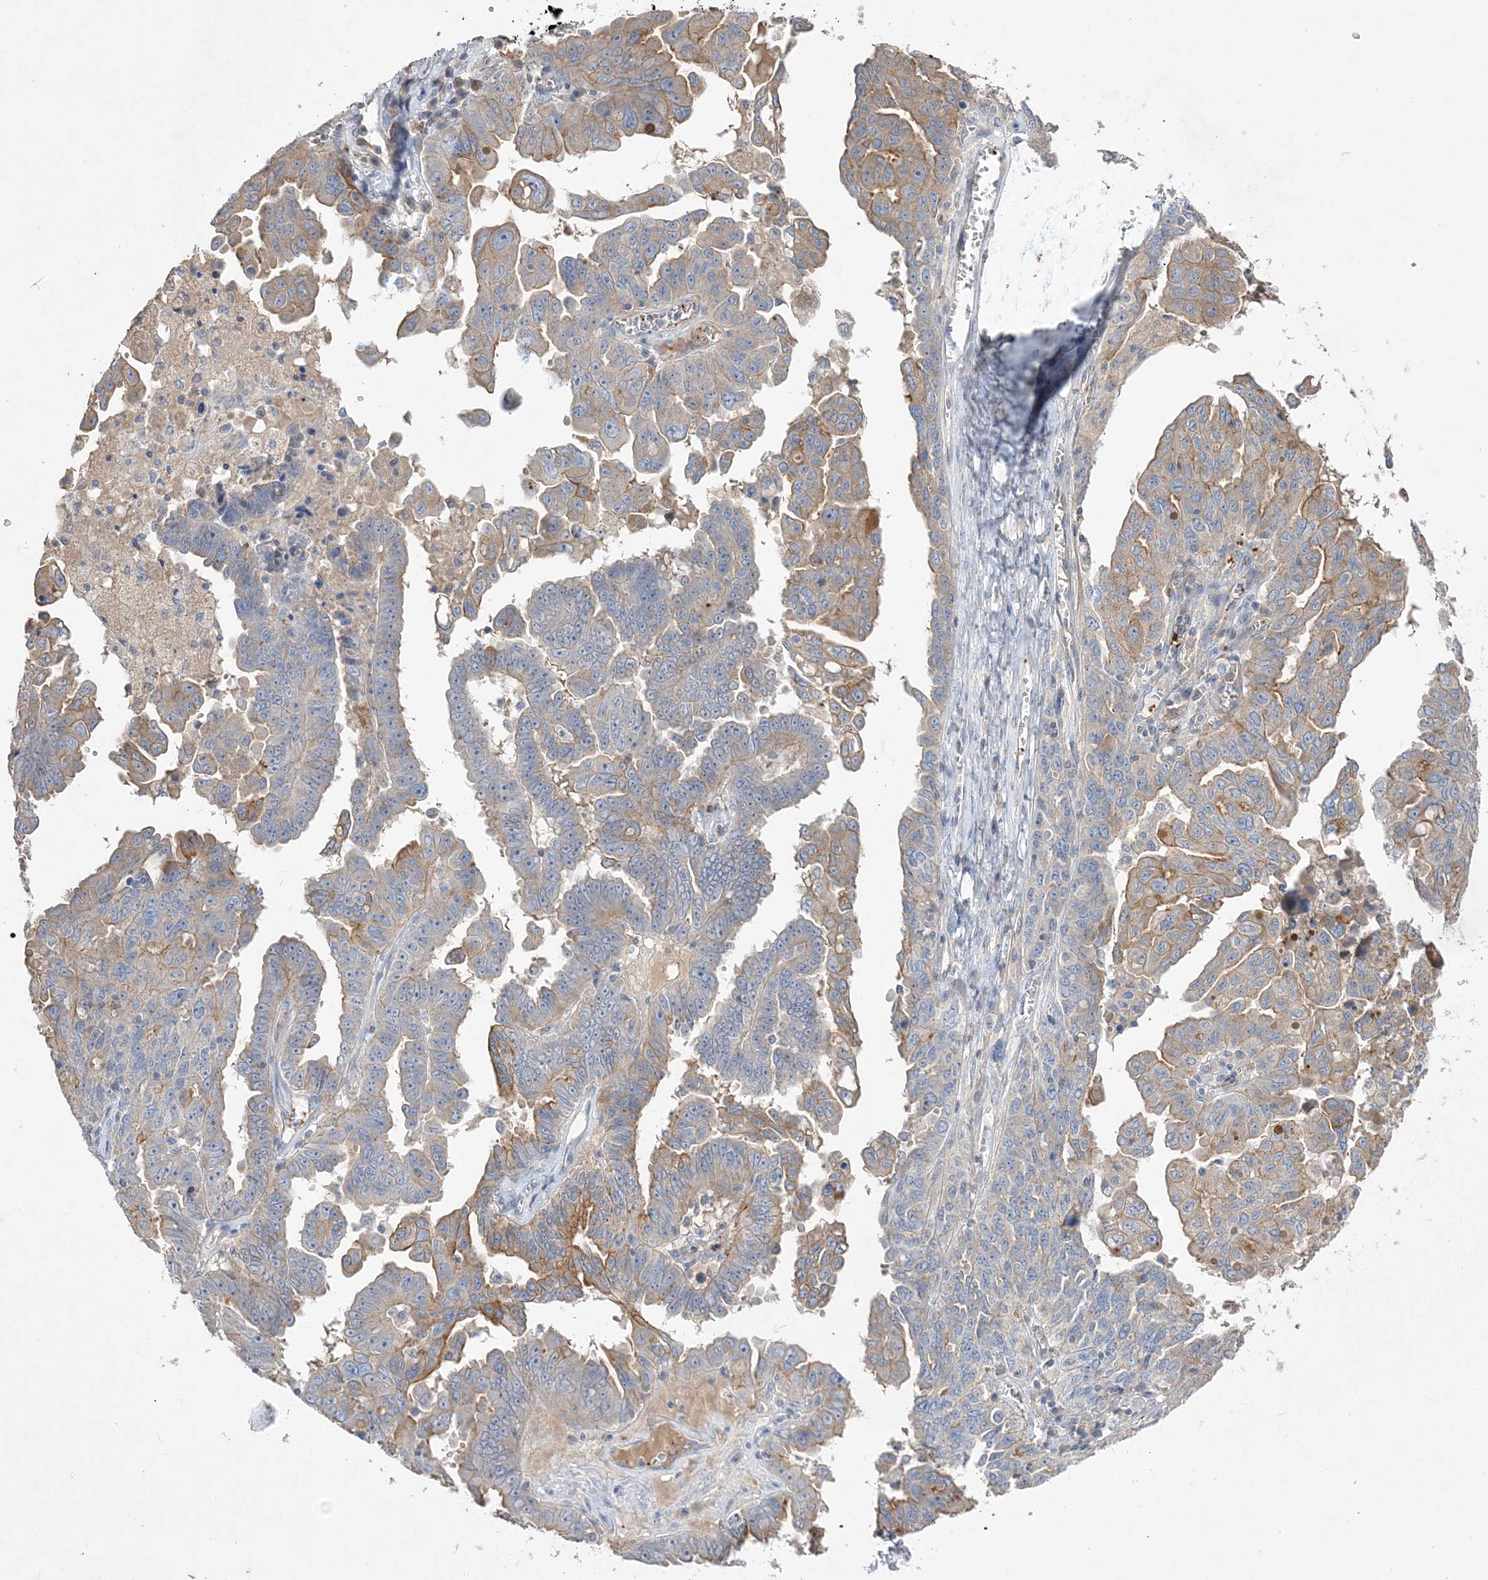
{"staining": {"intensity": "moderate", "quantity": "<25%", "location": "cytoplasmic/membranous"}, "tissue": "ovarian cancer", "cell_type": "Tumor cells", "image_type": "cancer", "snomed": [{"axis": "morphology", "description": "Carcinoma, endometroid"}, {"axis": "topography", "description": "Ovary"}], "caption": "The histopathology image displays staining of ovarian endometroid carcinoma, revealing moderate cytoplasmic/membranous protein positivity (brown color) within tumor cells.", "gene": "ADCK2", "patient": {"sex": "female", "age": 62}}